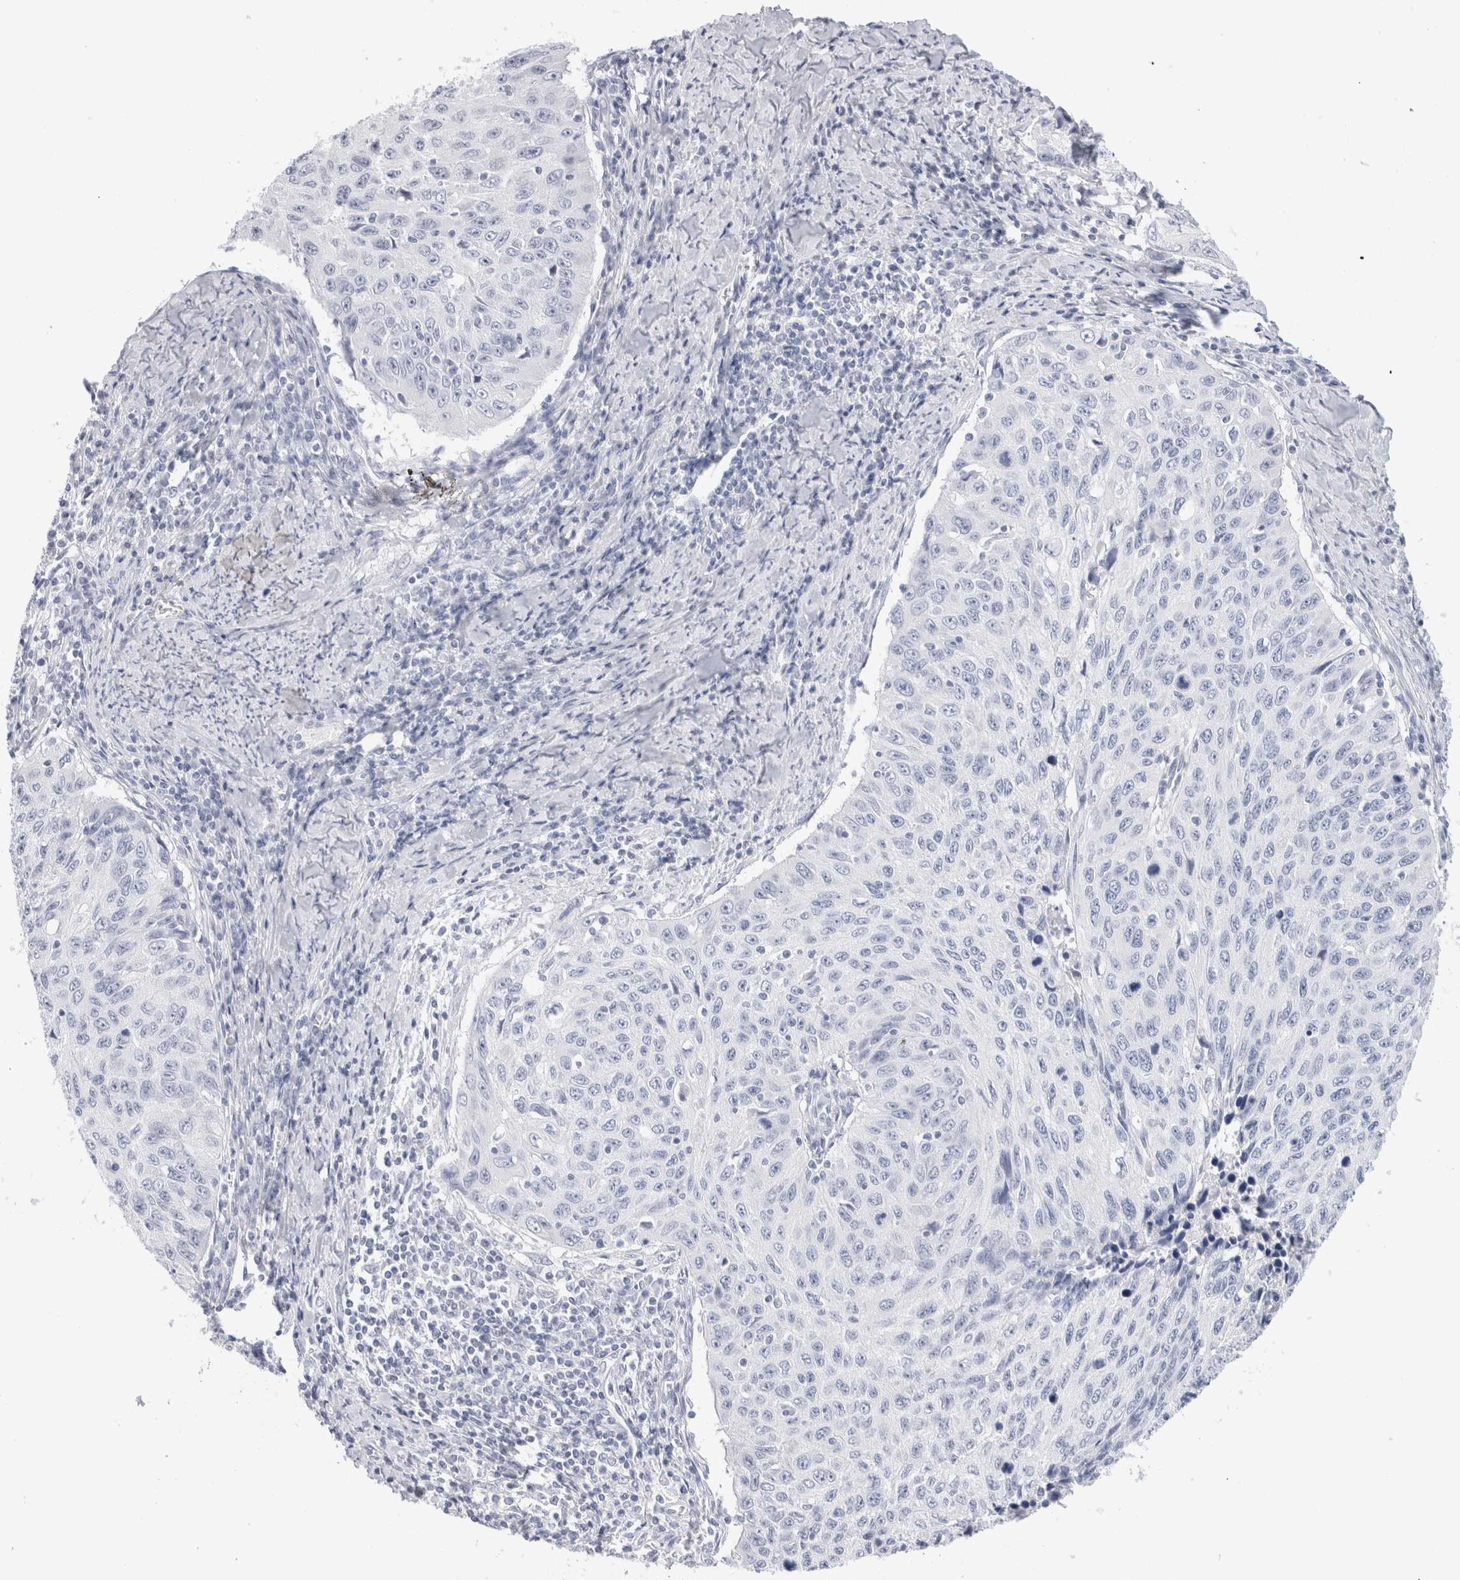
{"staining": {"intensity": "negative", "quantity": "none", "location": "none"}, "tissue": "cervical cancer", "cell_type": "Tumor cells", "image_type": "cancer", "snomed": [{"axis": "morphology", "description": "Squamous cell carcinoma, NOS"}, {"axis": "topography", "description": "Cervix"}], "caption": "This is an IHC histopathology image of human squamous cell carcinoma (cervical). There is no staining in tumor cells.", "gene": "ECHDC2", "patient": {"sex": "female", "age": 53}}